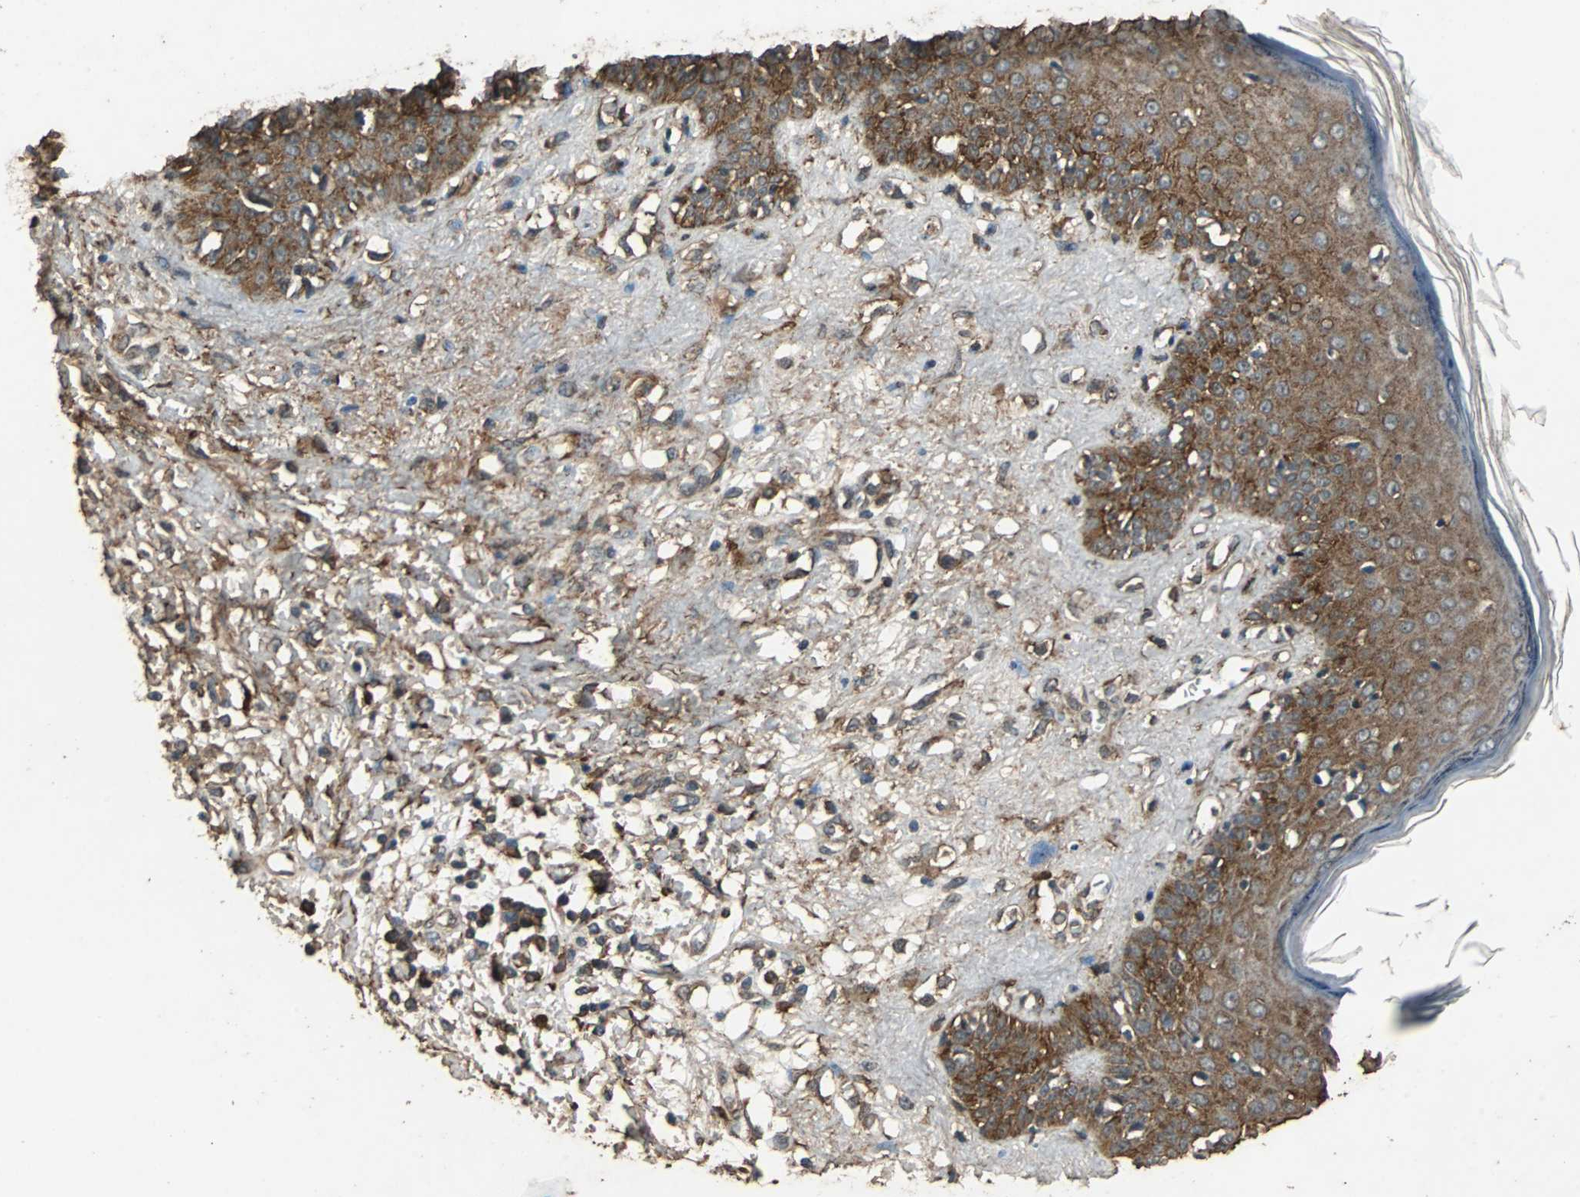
{"staining": {"intensity": "moderate", "quantity": ">75%", "location": "cytoplasmic/membranous"}, "tissue": "skin cancer", "cell_type": "Tumor cells", "image_type": "cancer", "snomed": [{"axis": "morphology", "description": "Squamous cell carcinoma, NOS"}, {"axis": "topography", "description": "Skin"}], "caption": "Protein expression analysis of human squamous cell carcinoma (skin) reveals moderate cytoplasmic/membranous staining in approximately >75% of tumor cells.", "gene": "NAA10", "patient": {"sex": "female", "age": 78}}